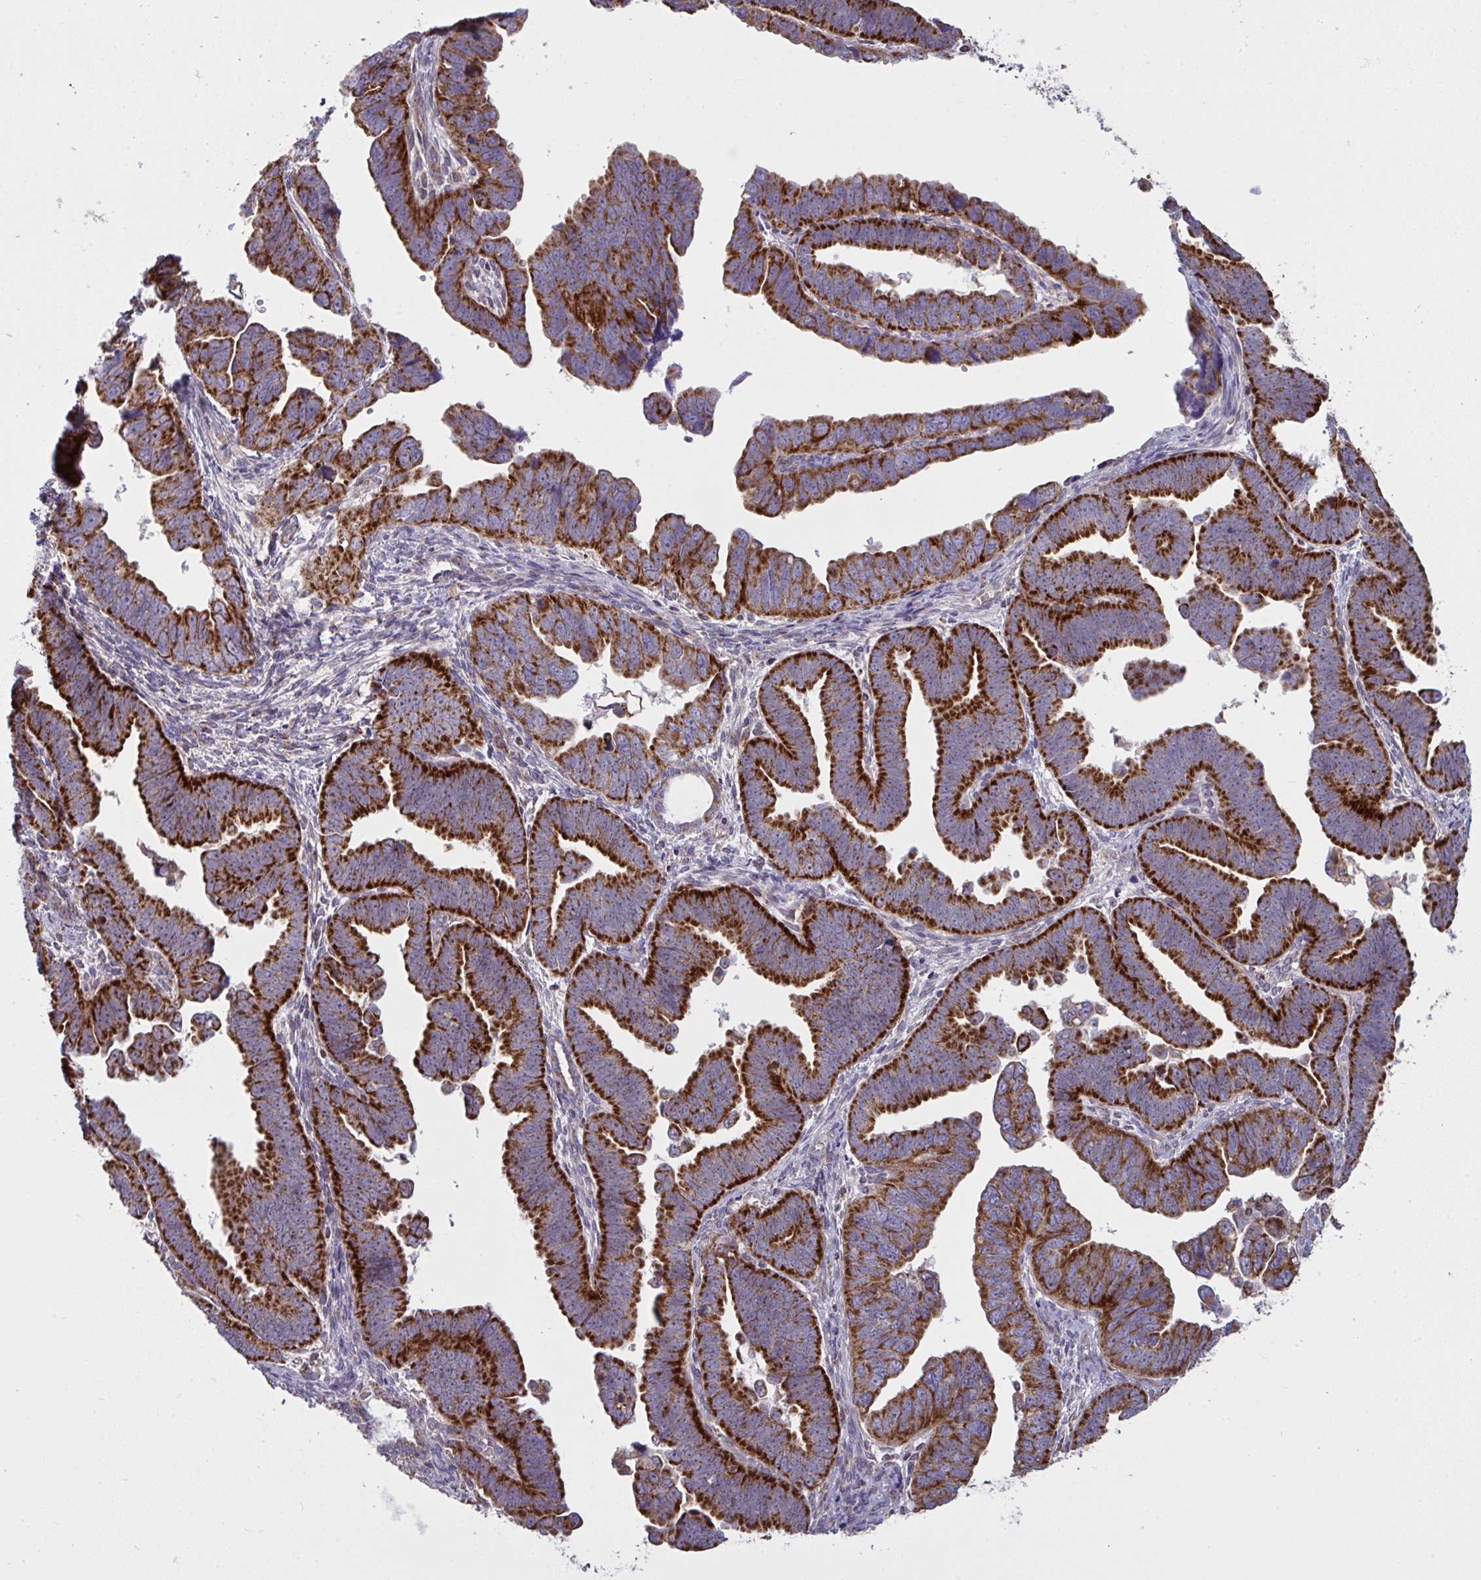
{"staining": {"intensity": "strong", "quantity": ">75%", "location": "cytoplasmic/membranous"}, "tissue": "endometrial cancer", "cell_type": "Tumor cells", "image_type": "cancer", "snomed": [{"axis": "morphology", "description": "Adenocarcinoma, NOS"}, {"axis": "topography", "description": "Endometrium"}], "caption": "Tumor cells show strong cytoplasmic/membranous staining in about >75% of cells in endometrial cancer (adenocarcinoma).", "gene": "MICOS10", "patient": {"sex": "female", "age": 75}}